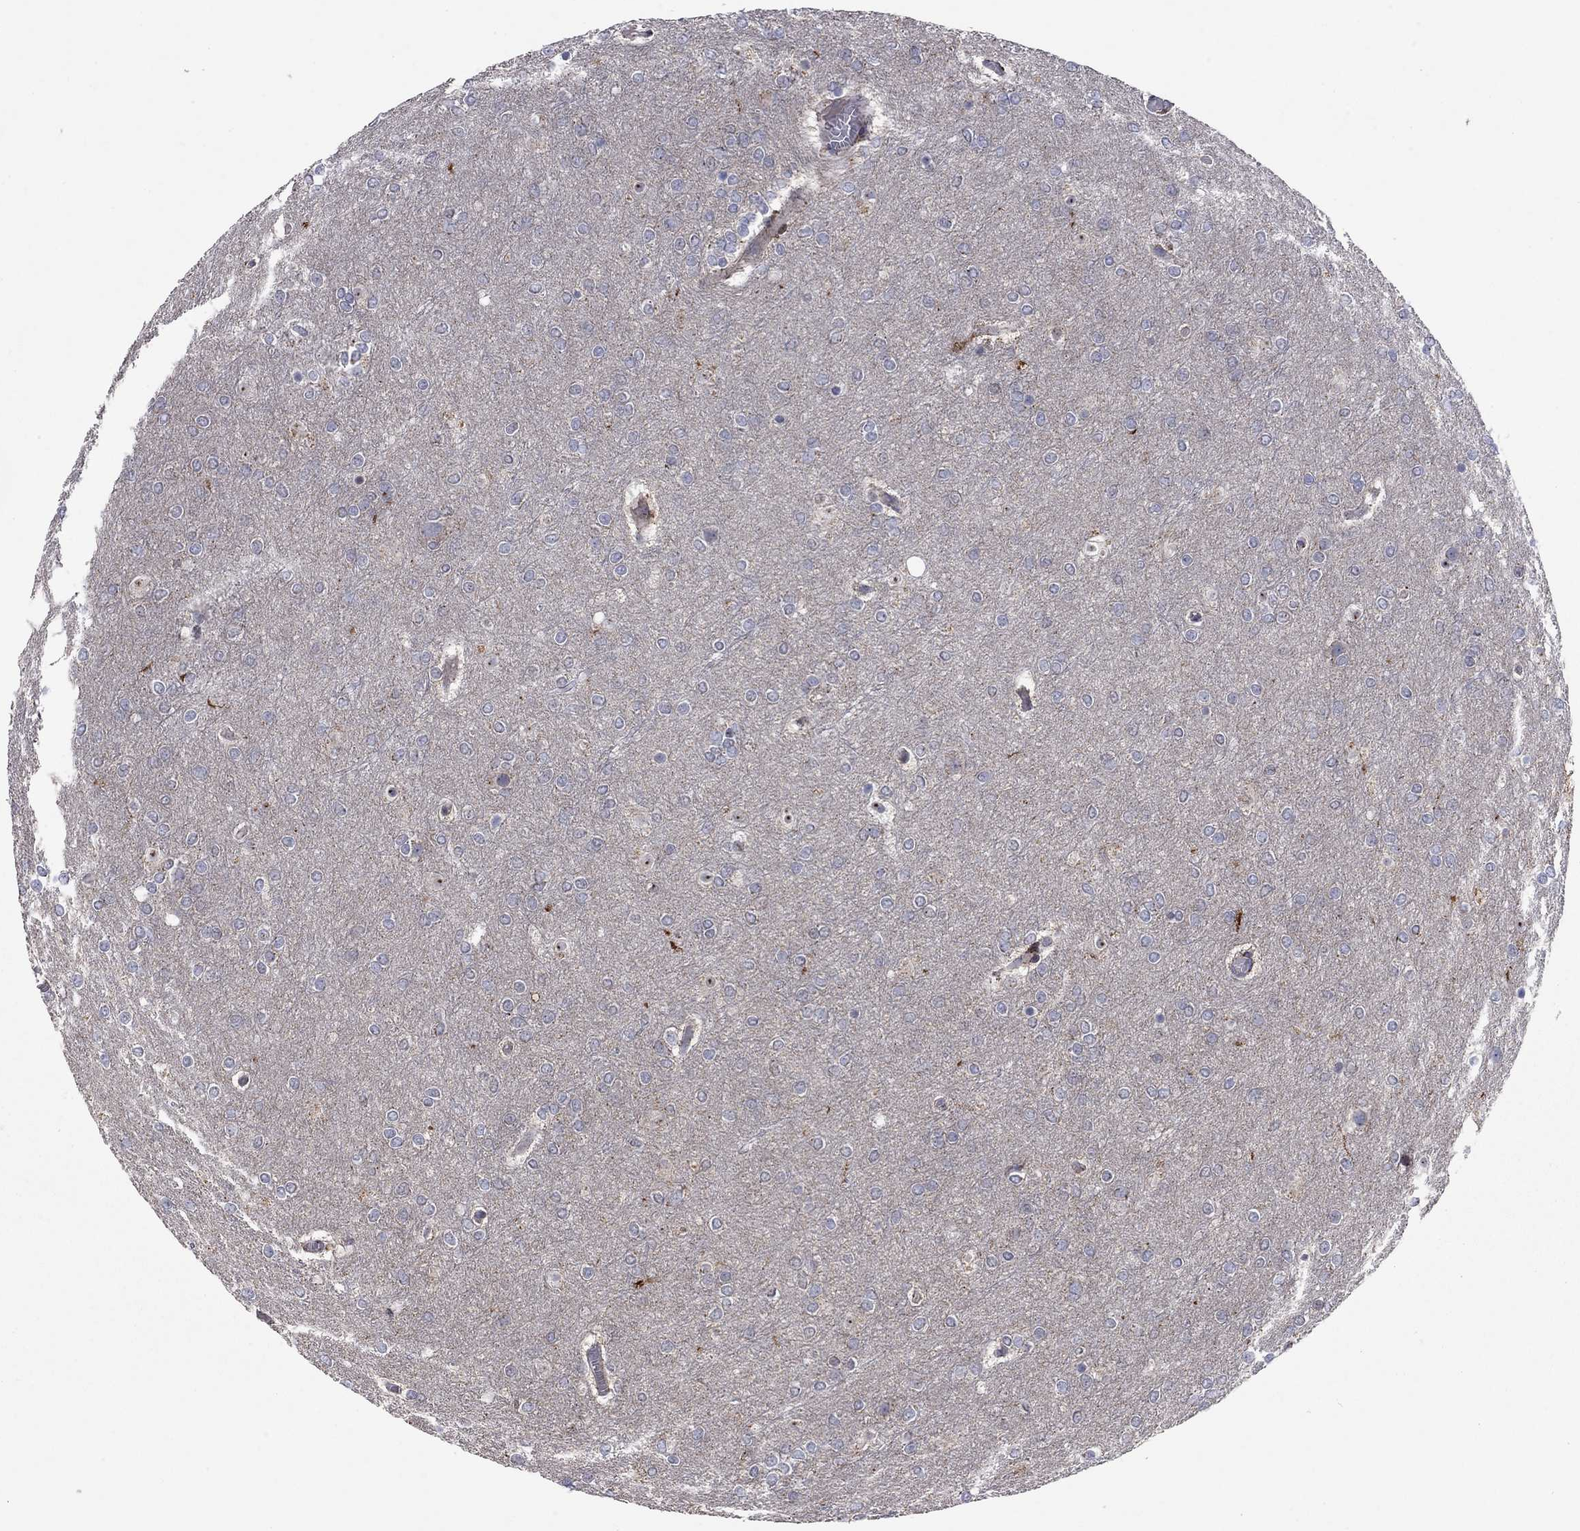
{"staining": {"intensity": "negative", "quantity": "none", "location": "none"}, "tissue": "glioma", "cell_type": "Tumor cells", "image_type": "cancer", "snomed": [{"axis": "morphology", "description": "Glioma, malignant, High grade"}, {"axis": "topography", "description": "Brain"}], "caption": "DAB immunohistochemical staining of human glioma demonstrates no significant staining in tumor cells. (Brightfield microscopy of DAB (3,3'-diaminobenzidine) immunohistochemistry (IHC) at high magnification).", "gene": "ERN2", "patient": {"sex": "female", "age": 61}}